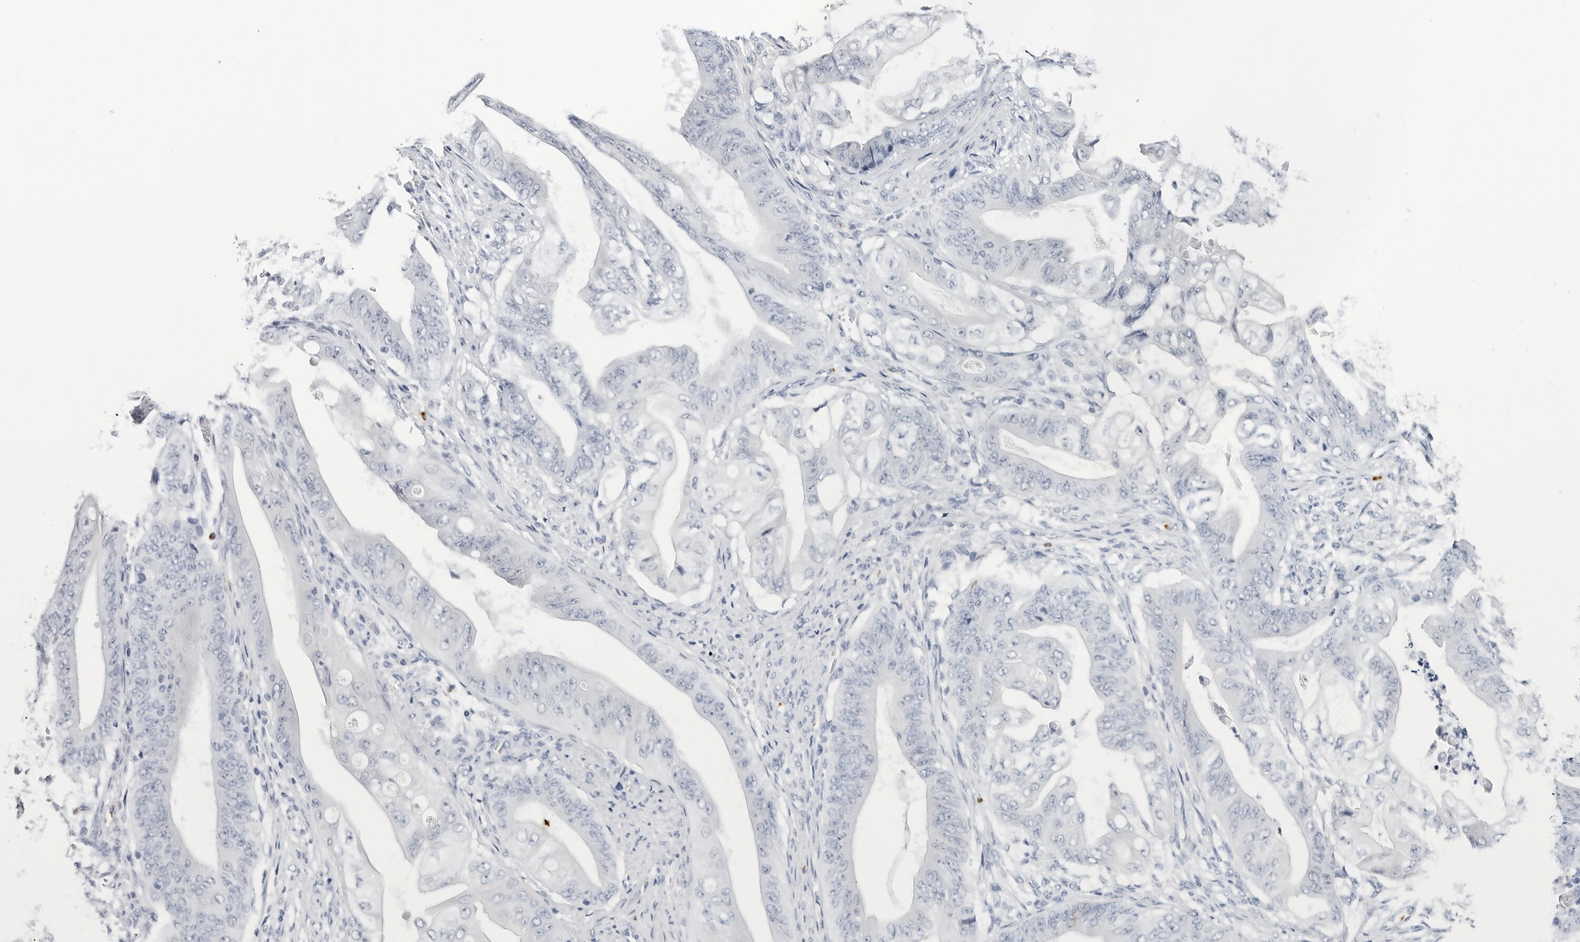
{"staining": {"intensity": "negative", "quantity": "none", "location": "none"}, "tissue": "stomach cancer", "cell_type": "Tumor cells", "image_type": "cancer", "snomed": [{"axis": "morphology", "description": "Adenocarcinoma, NOS"}, {"axis": "topography", "description": "Stomach"}], "caption": "A histopathology image of stomach adenocarcinoma stained for a protein reveals no brown staining in tumor cells.", "gene": "HSPB7", "patient": {"sex": "female", "age": 73}}